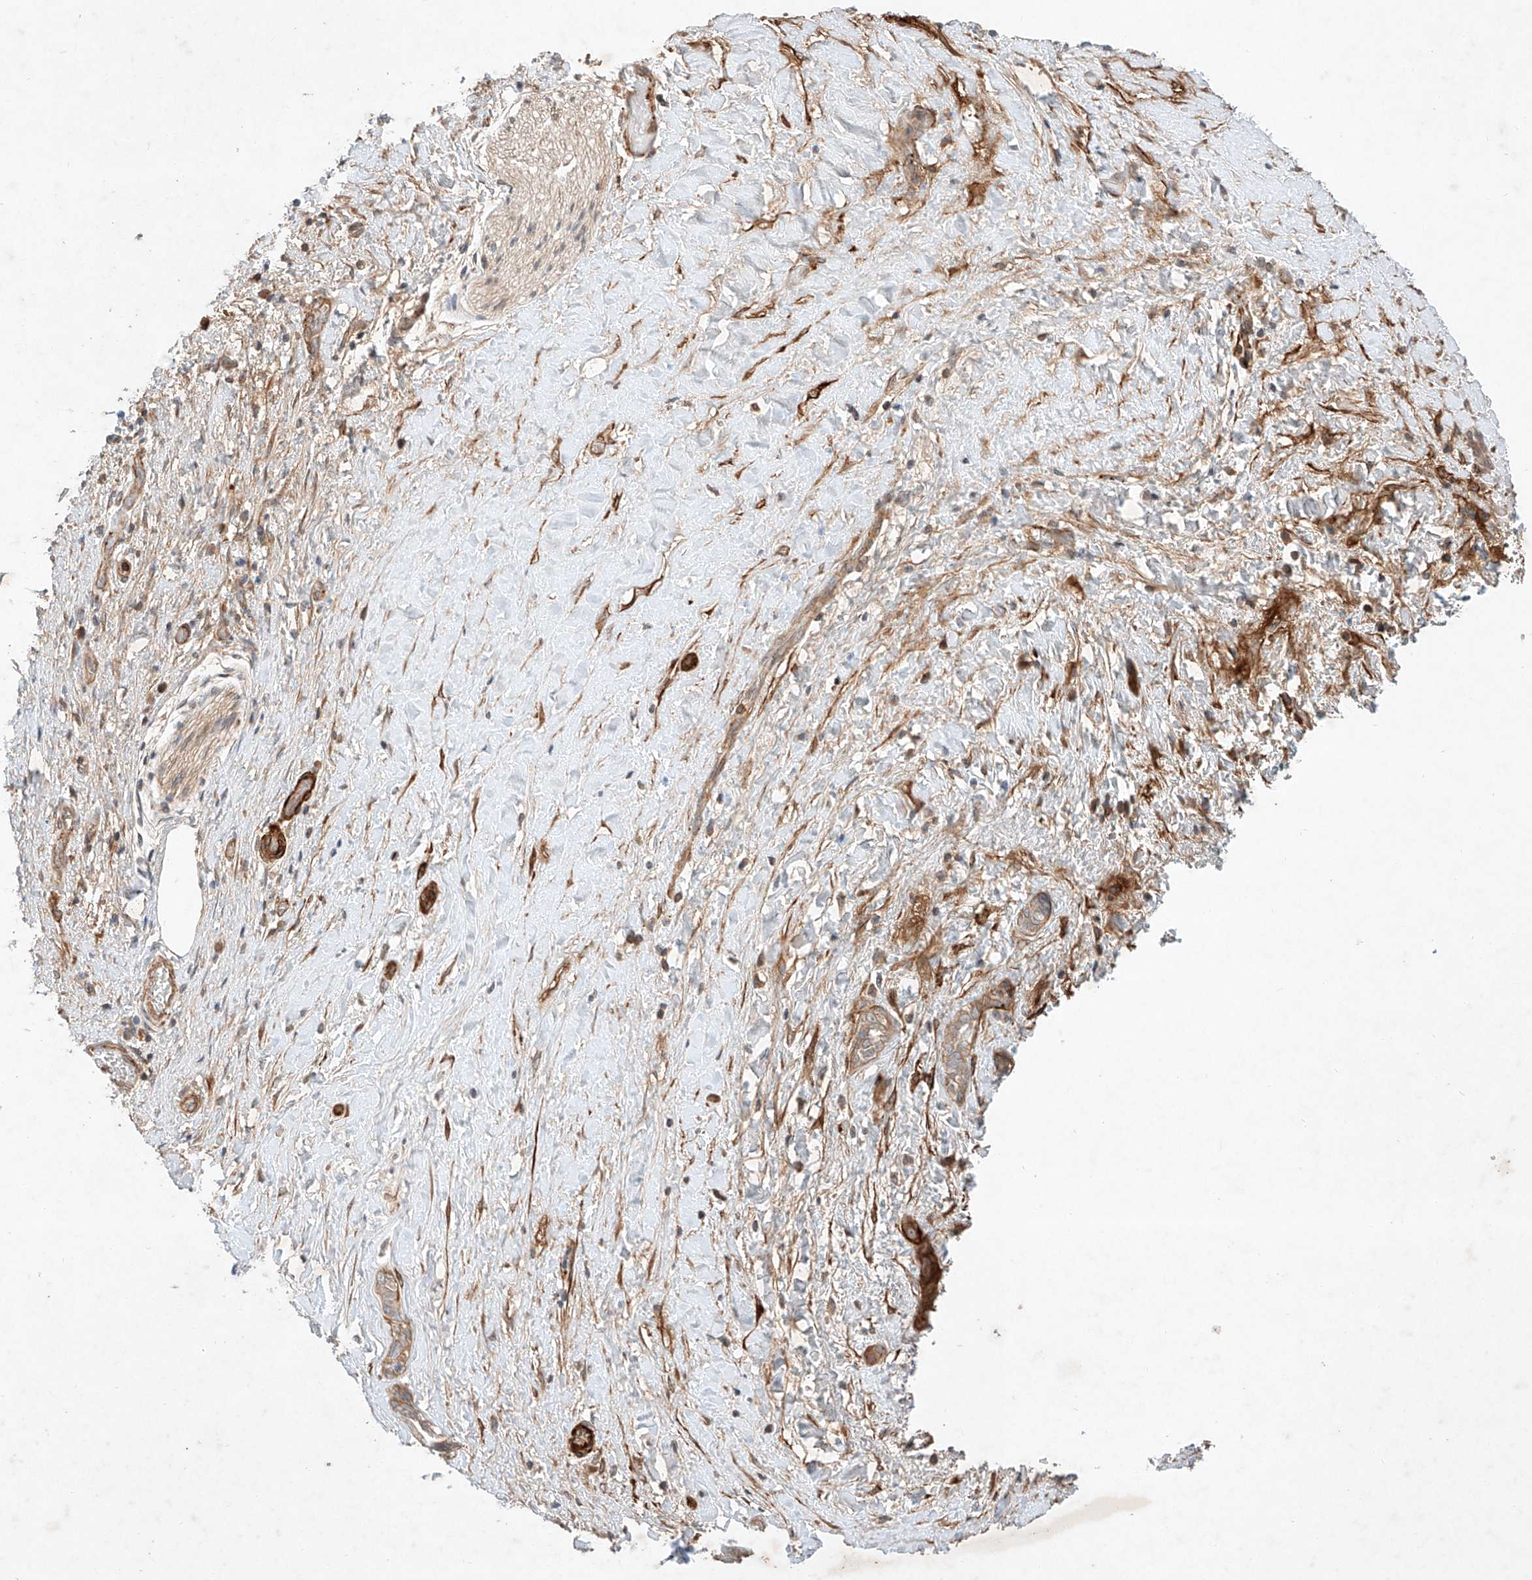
{"staining": {"intensity": "moderate", "quantity": "25%-75%", "location": "cytoplasmic/membranous"}, "tissue": "pancreatic cancer", "cell_type": "Tumor cells", "image_type": "cancer", "snomed": [{"axis": "morphology", "description": "Normal tissue, NOS"}, {"axis": "morphology", "description": "Adenocarcinoma, NOS"}, {"axis": "topography", "description": "Pancreas"}, {"axis": "topography", "description": "Peripheral nerve tissue"}], "caption": "Tumor cells demonstrate moderate cytoplasmic/membranous staining in approximately 25%-75% of cells in pancreatic adenocarcinoma. (DAB (3,3'-diaminobenzidine) IHC, brown staining for protein, blue staining for nuclei).", "gene": "ARHGAP33", "patient": {"sex": "female", "age": 63}}